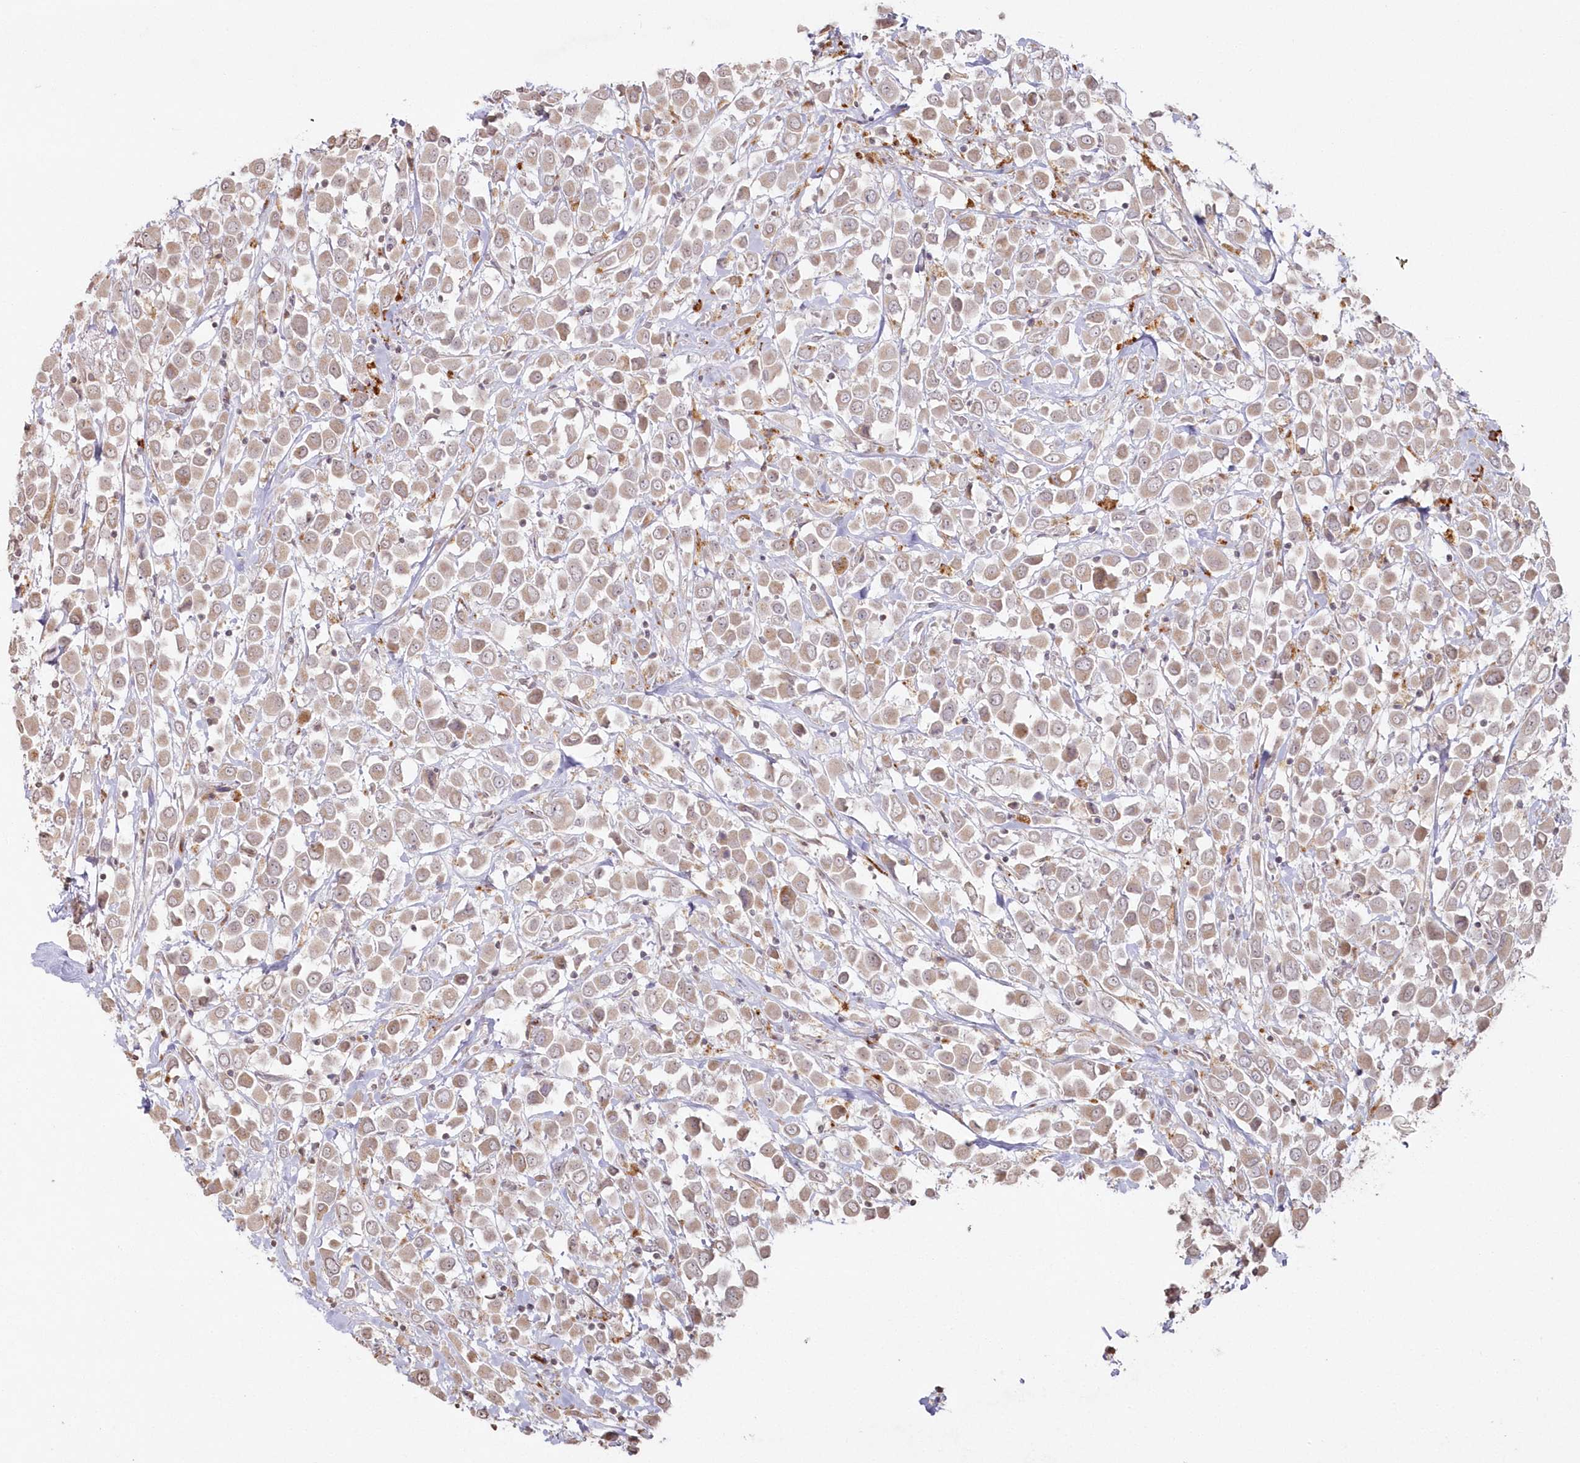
{"staining": {"intensity": "weak", "quantity": ">75%", "location": "cytoplasmic/membranous"}, "tissue": "breast cancer", "cell_type": "Tumor cells", "image_type": "cancer", "snomed": [{"axis": "morphology", "description": "Duct carcinoma"}, {"axis": "topography", "description": "Breast"}], "caption": "Human breast invasive ductal carcinoma stained with a protein marker displays weak staining in tumor cells.", "gene": "ARSB", "patient": {"sex": "female", "age": 61}}